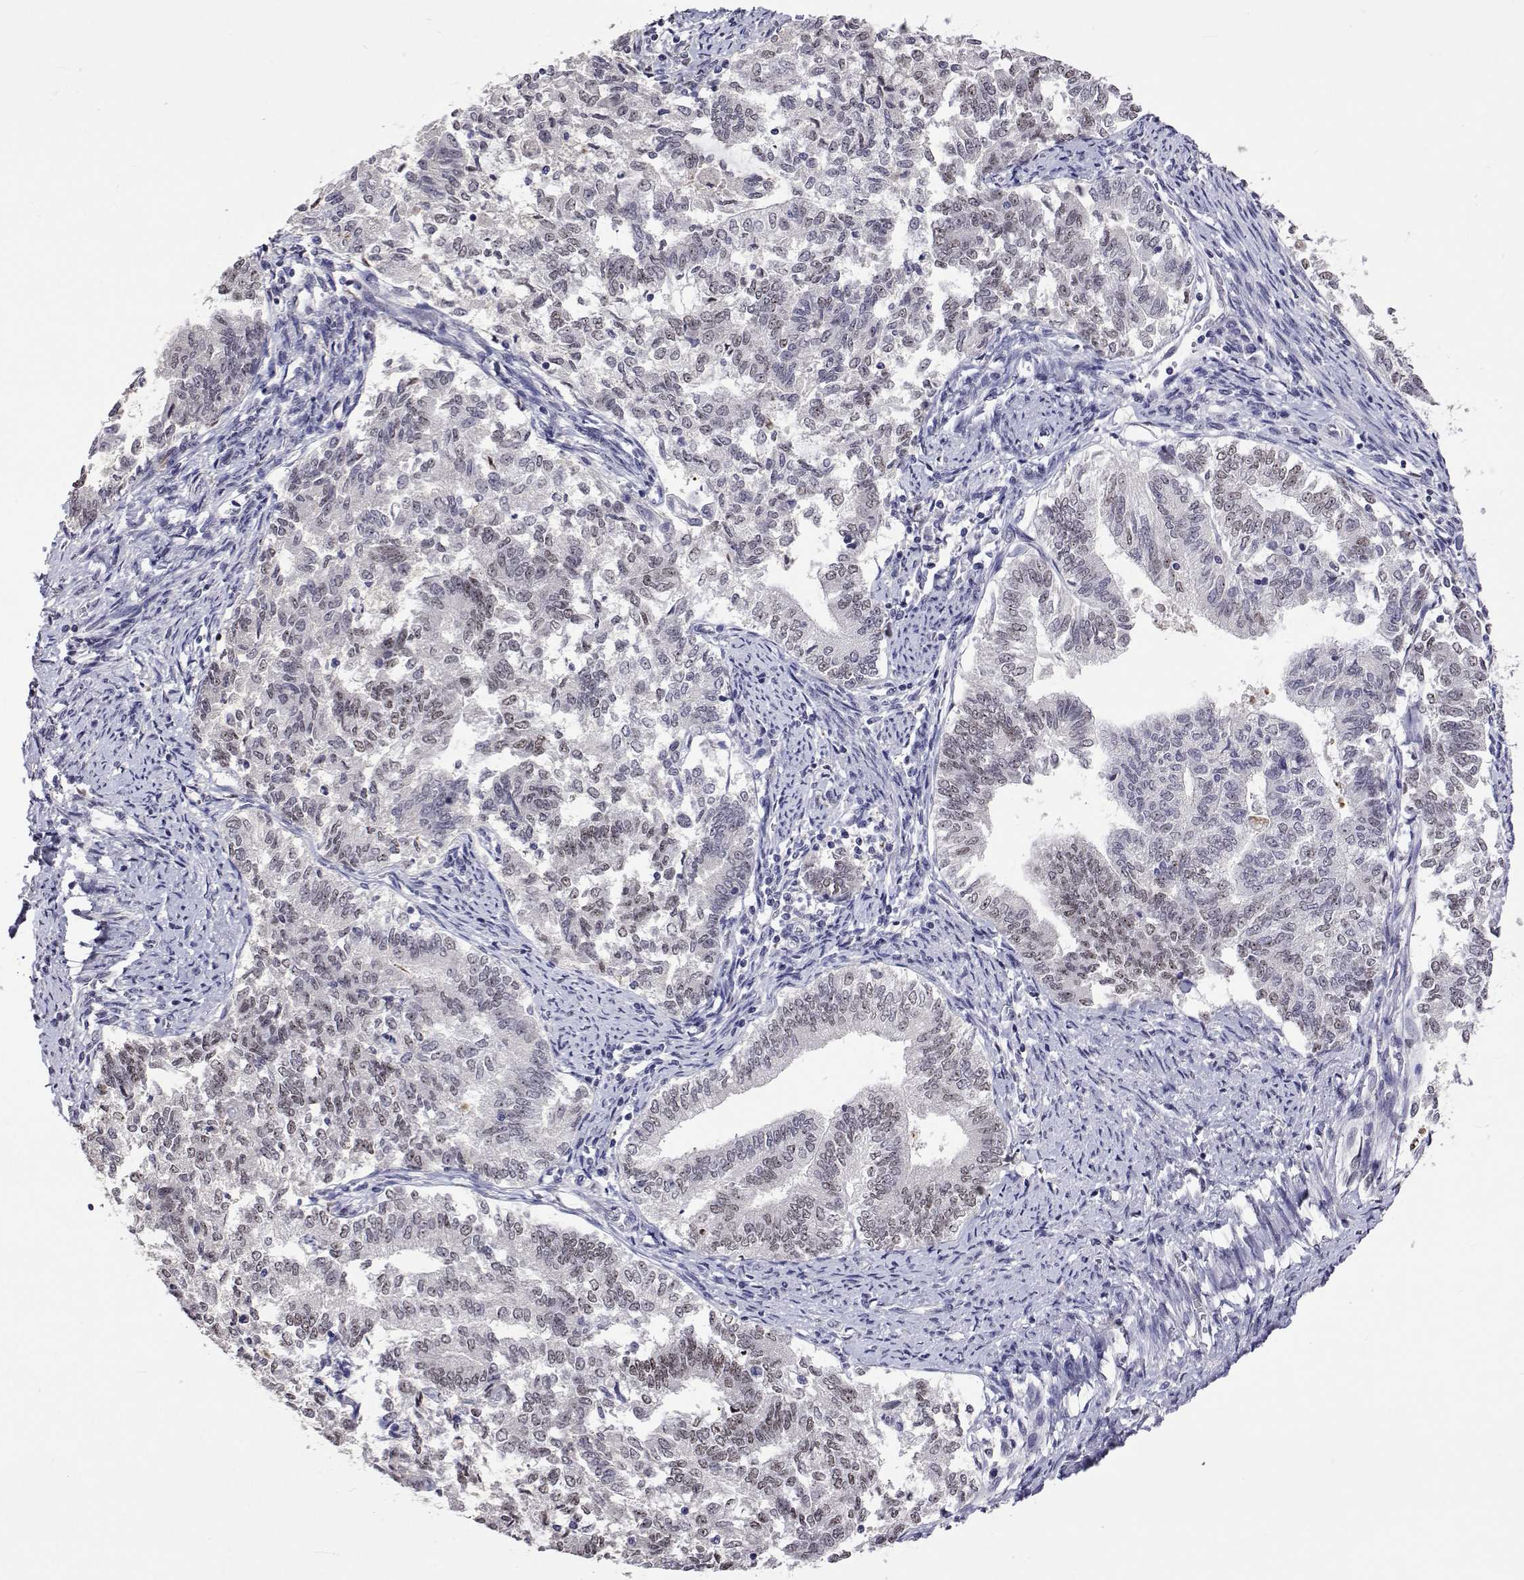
{"staining": {"intensity": "weak", "quantity": "<25%", "location": "nuclear"}, "tissue": "endometrial cancer", "cell_type": "Tumor cells", "image_type": "cancer", "snomed": [{"axis": "morphology", "description": "Adenocarcinoma, NOS"}, {"axis": "topography", "description": "Endometrium"}], "caption": "Tumor cells are negative for brown protein staining in adenocarcinoma (endometrial).", "gene": "HNRNPA0", "patient": {"sex": "female", "age": 65}}